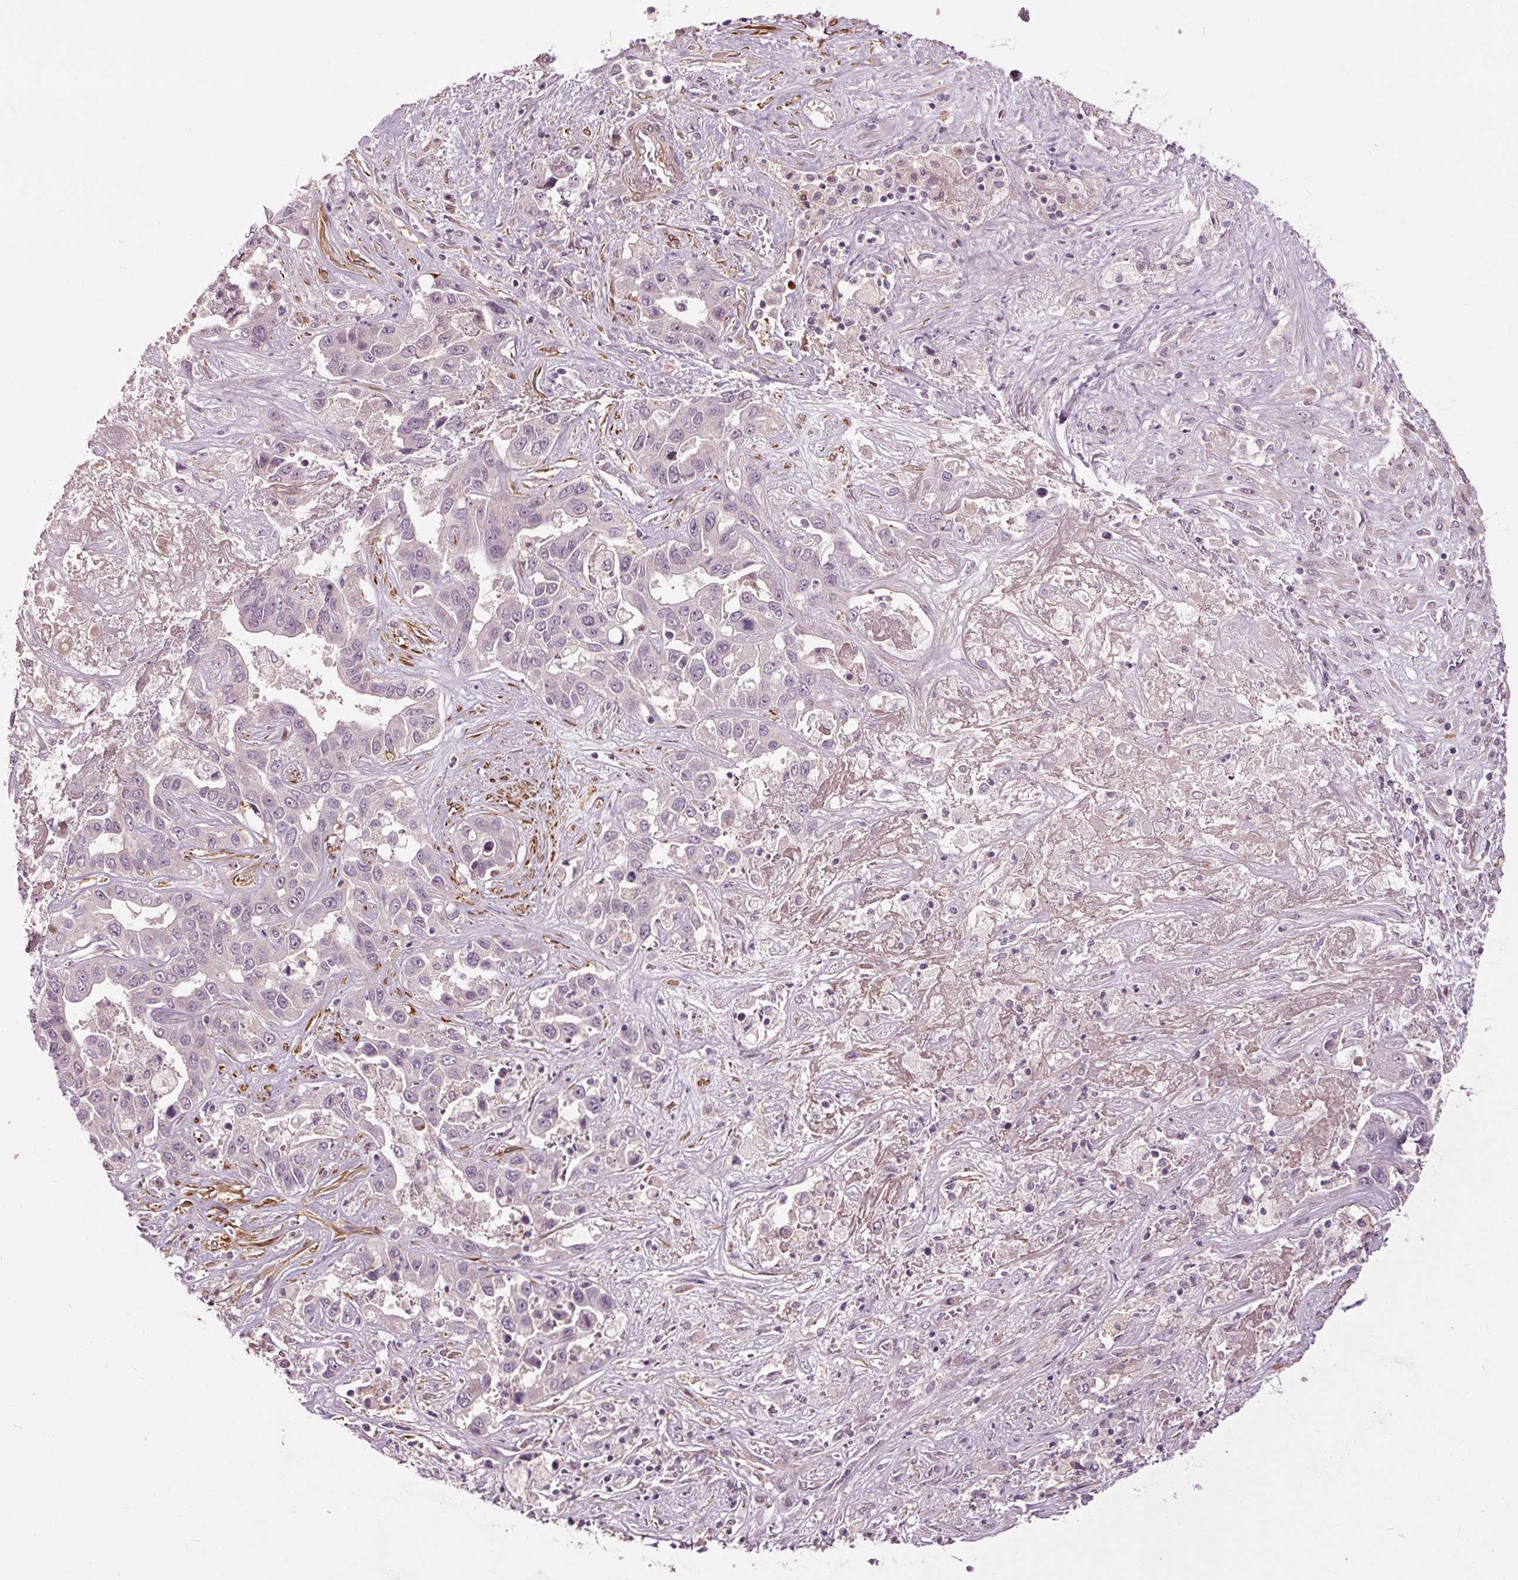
{"staining": {"intensity": "negative", "quantity": "none", "location": "none"}, "tissue": "liver cancer", "cell_type": "Tumor cells", "image_type": "cancer", "snomed": [{"axis": "morphology", "description": "Cholangiocarcinoma"}, {"axis": "topography", "description": "Liver"}], "caption": "Liver cancer was stained to show a protein in brown. There is no significant staining in tumor cells.", "gene": "HAUS5", "patient": {"sex": "female", "age": 52}}